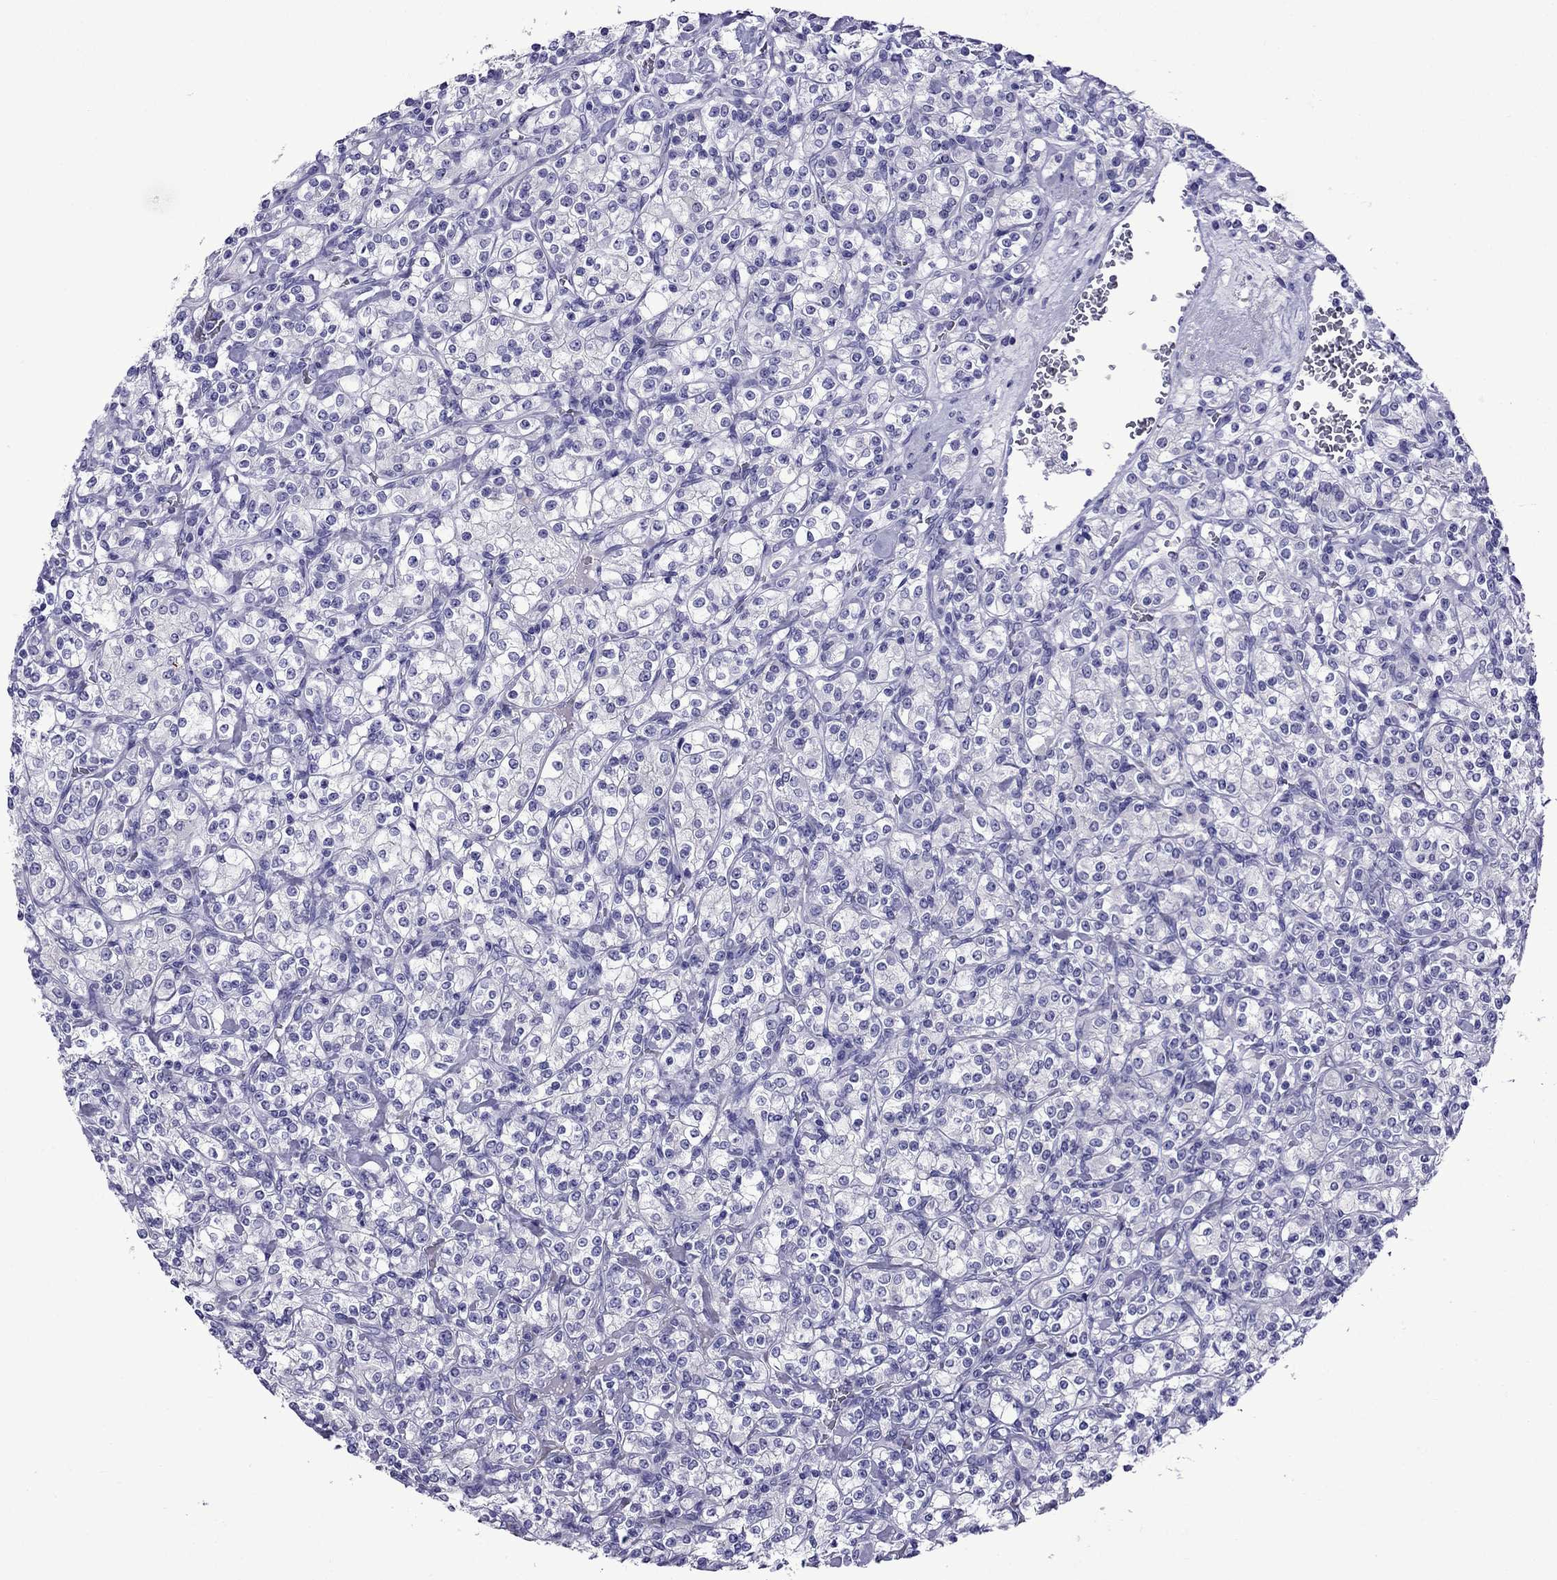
{"staining": {"intensity": "negative", "quantity": "none", "location": "none"}, "tissue": "renal cancer", "cell_type": "Tumor cells", "image_type": "cancer", "snomed": [{"axis": "morphology", "description": "Adenocarcinoma, NOS"}, {"axis": "topography", "description": "Kidney"}], "caption": "DAB immunohistochemical staining of human adenocarcinoma (renal) exhibits no significant expression in tumor cells.", "gene": "CRYBA1", "patient": {"sex": "male", "age": 77}}